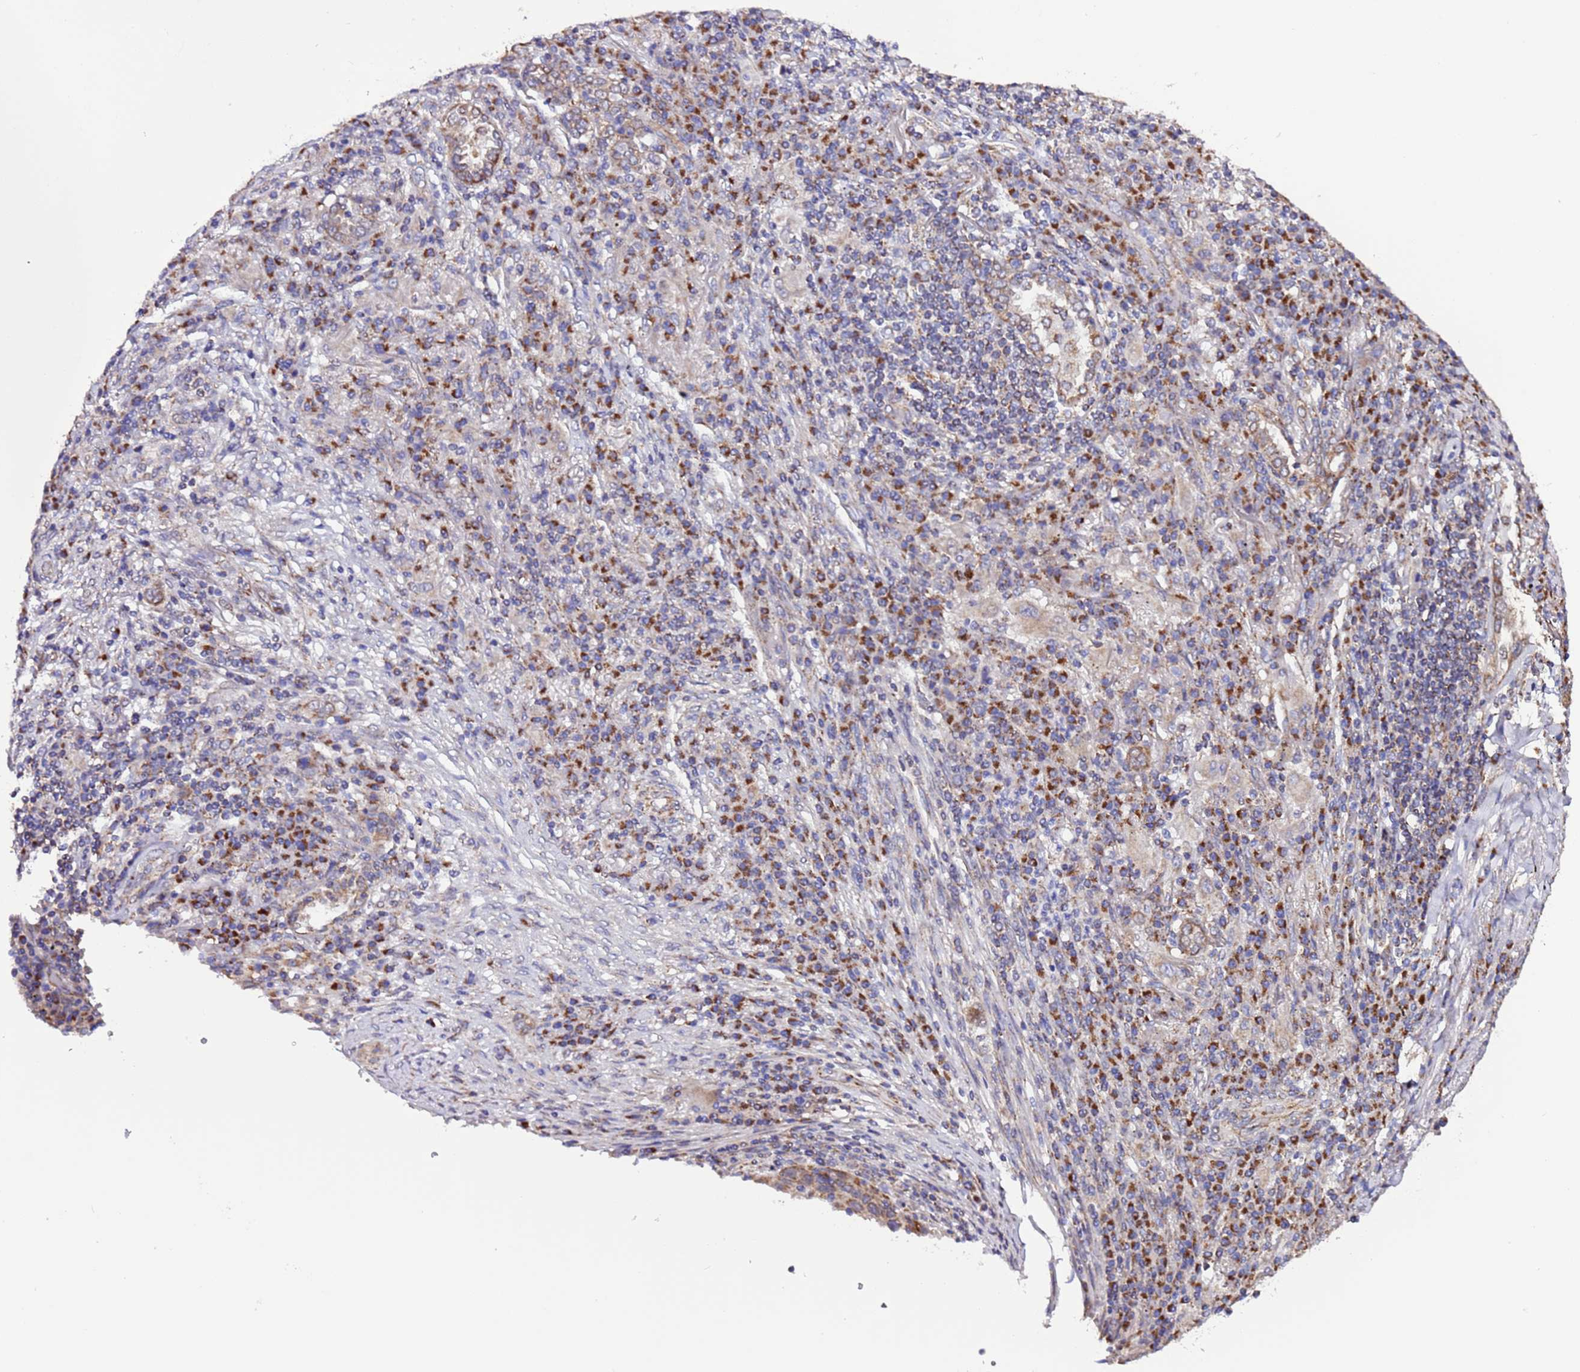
{"staining": {"intensity": "moderate", "quantity": "<25%", "location": "cytoplasmic/membranous"}, "tissue": "lung cancer", "cell_type": "Tumor cells", "image_type": "cancer", "snomed": [{"axis": "morphology", "description": "Squamous cell carcinoma, NOS"}, {"axis": "topography", "description": "Lung"}], "caption": "A brown stain labels moderate cytoplasmic/membranous expression of a protein in squamous cell carcinoma (lung) tumor cells. (Stains: DAB in brown, nuclei in blue, Microscopy: brightfield microscopy at high magnification).", "gene": "AHI1", "patient": {"sex": "female", "age": 63}}